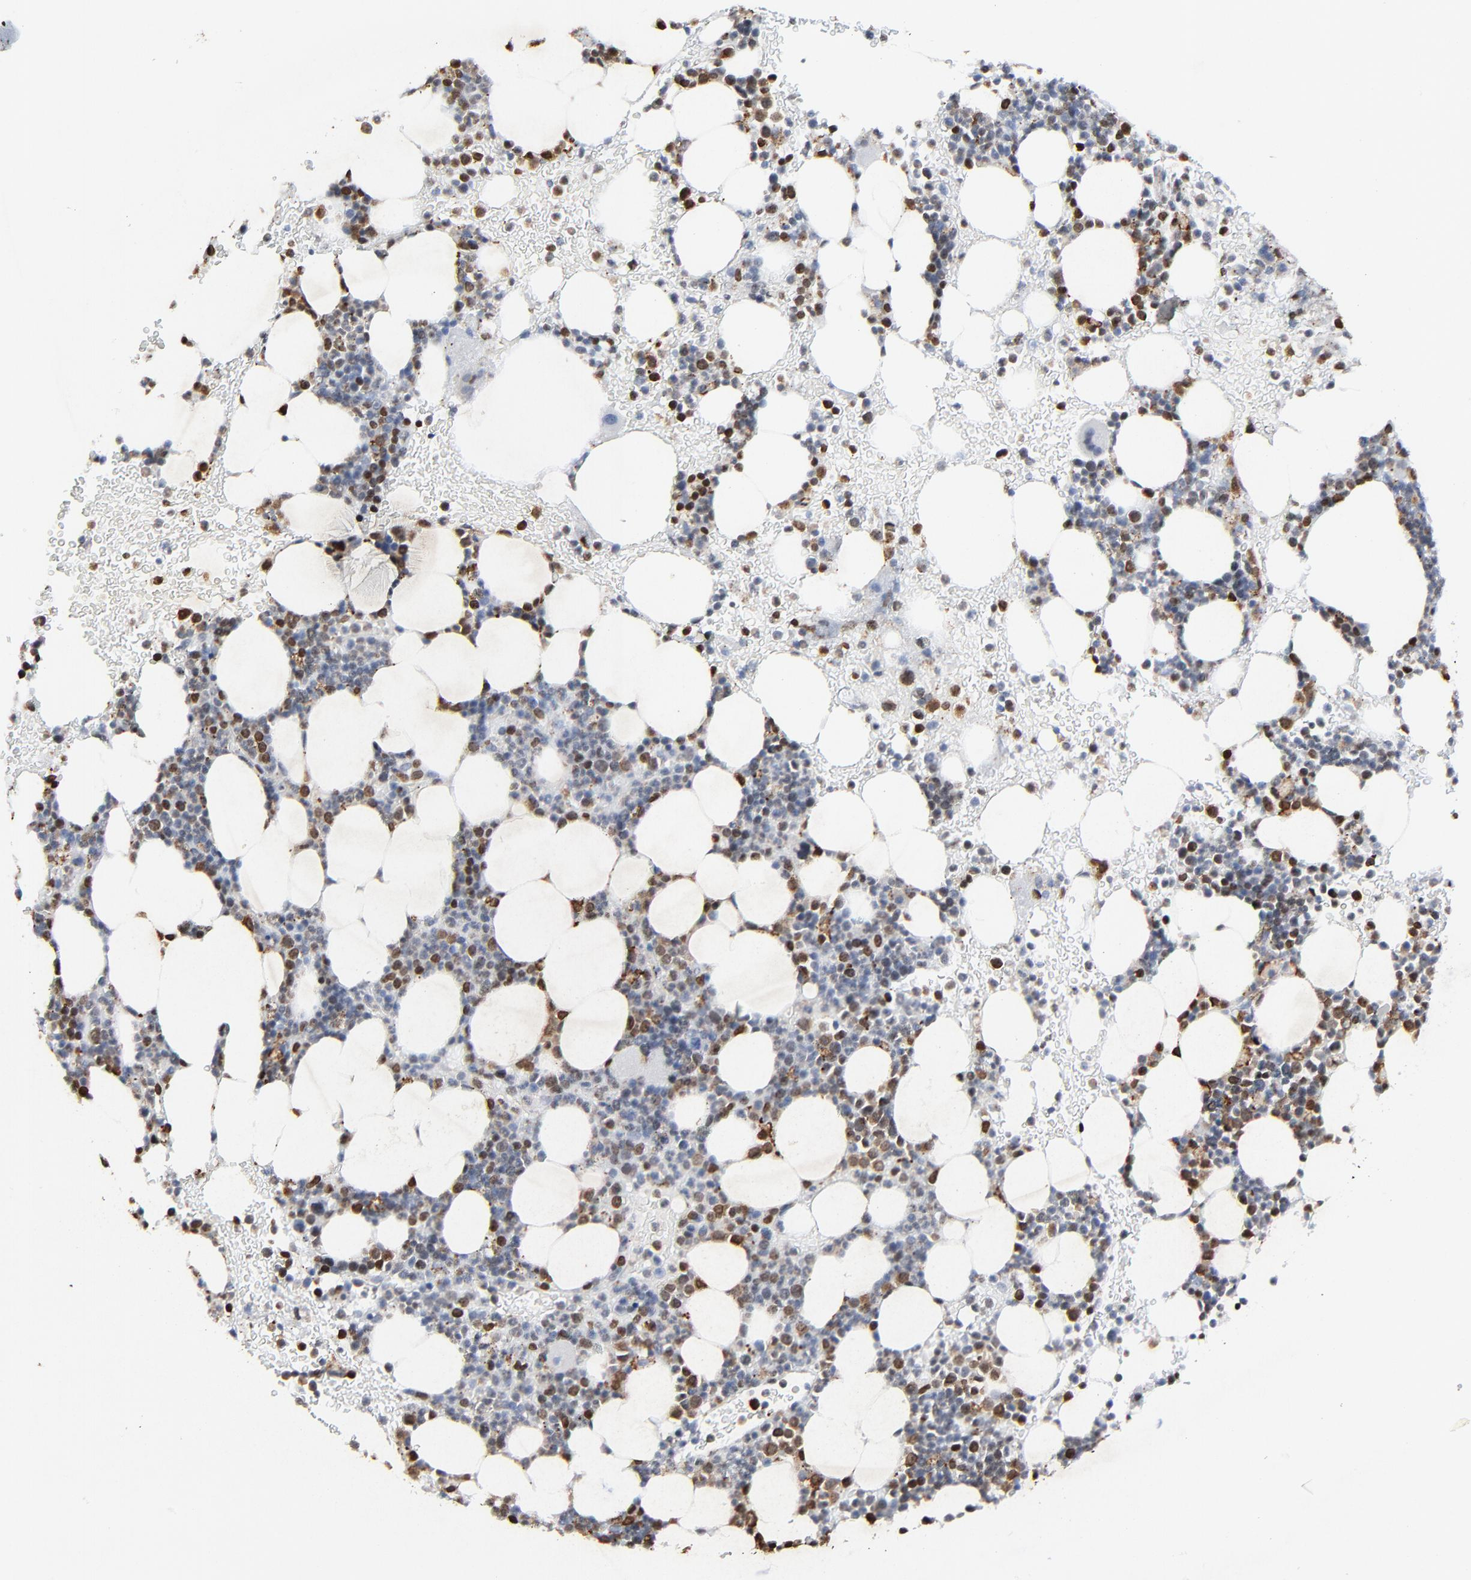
{"staining": {"intensity": "strong", "quantity": "25%-75%", "location": "nuclear"}, "tissue": "bone marrow", "cell_type": "Hematopoietic cells", "image_type": "normal", "snomed": [{"axis": "morphology", "description": "Normal tissue, NOS"}, {"axis": "topography", "description": "Bone marrow"}], "caption": "Hematopoietic cells exhibit high levels of strong nuclear expression in about 25%-75% of cells in normal bone marrow.", "gene": "BIRC3", "patient": {"sex": "male", "age": 17}}